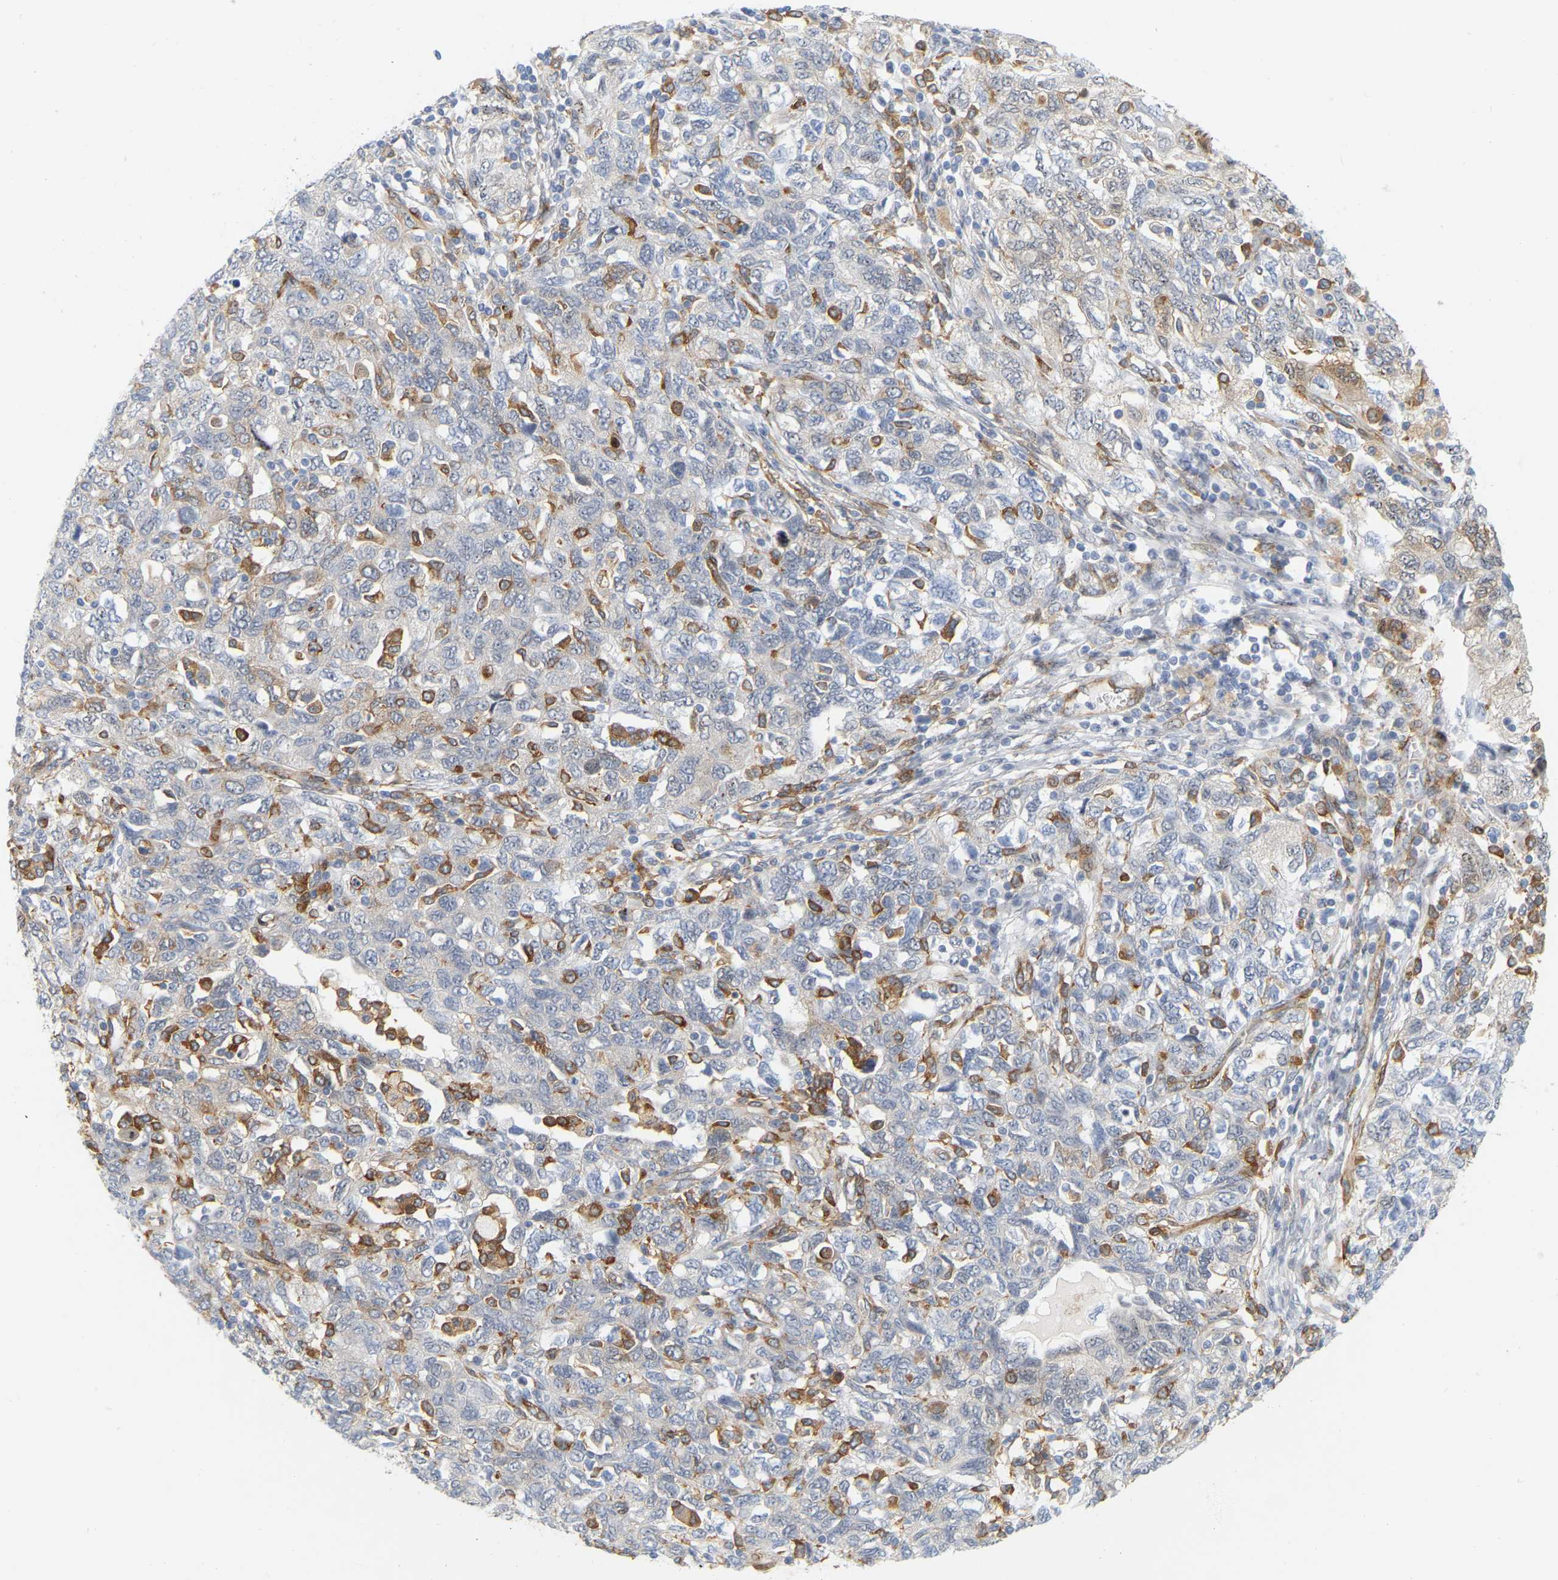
{"staining": {"intensity": "weak", "quantity": "<25%", "location": "cytoplasmic/membranous"}, "tissue": "ovarian cancer", "cell_type": "Tumor cells", "image_type": "cancer", "snomed": [{"axis": "morphology", "description": "Carcinoma, NOS"}, {"axis": "morphology", "description": "Cystadenocarcinoma, serous, NOS"}, {"axis": "topography", "description": "Ovary"}], "caption": "DAB (3,3'-diaminobenzidine) immunohistochemical staining of human ovarian serous cystadenocarcinoma exhibits no significant expression in tumor cells.", "gene": "RAPH1", "patient": {"sex": "female", "age": 69}}